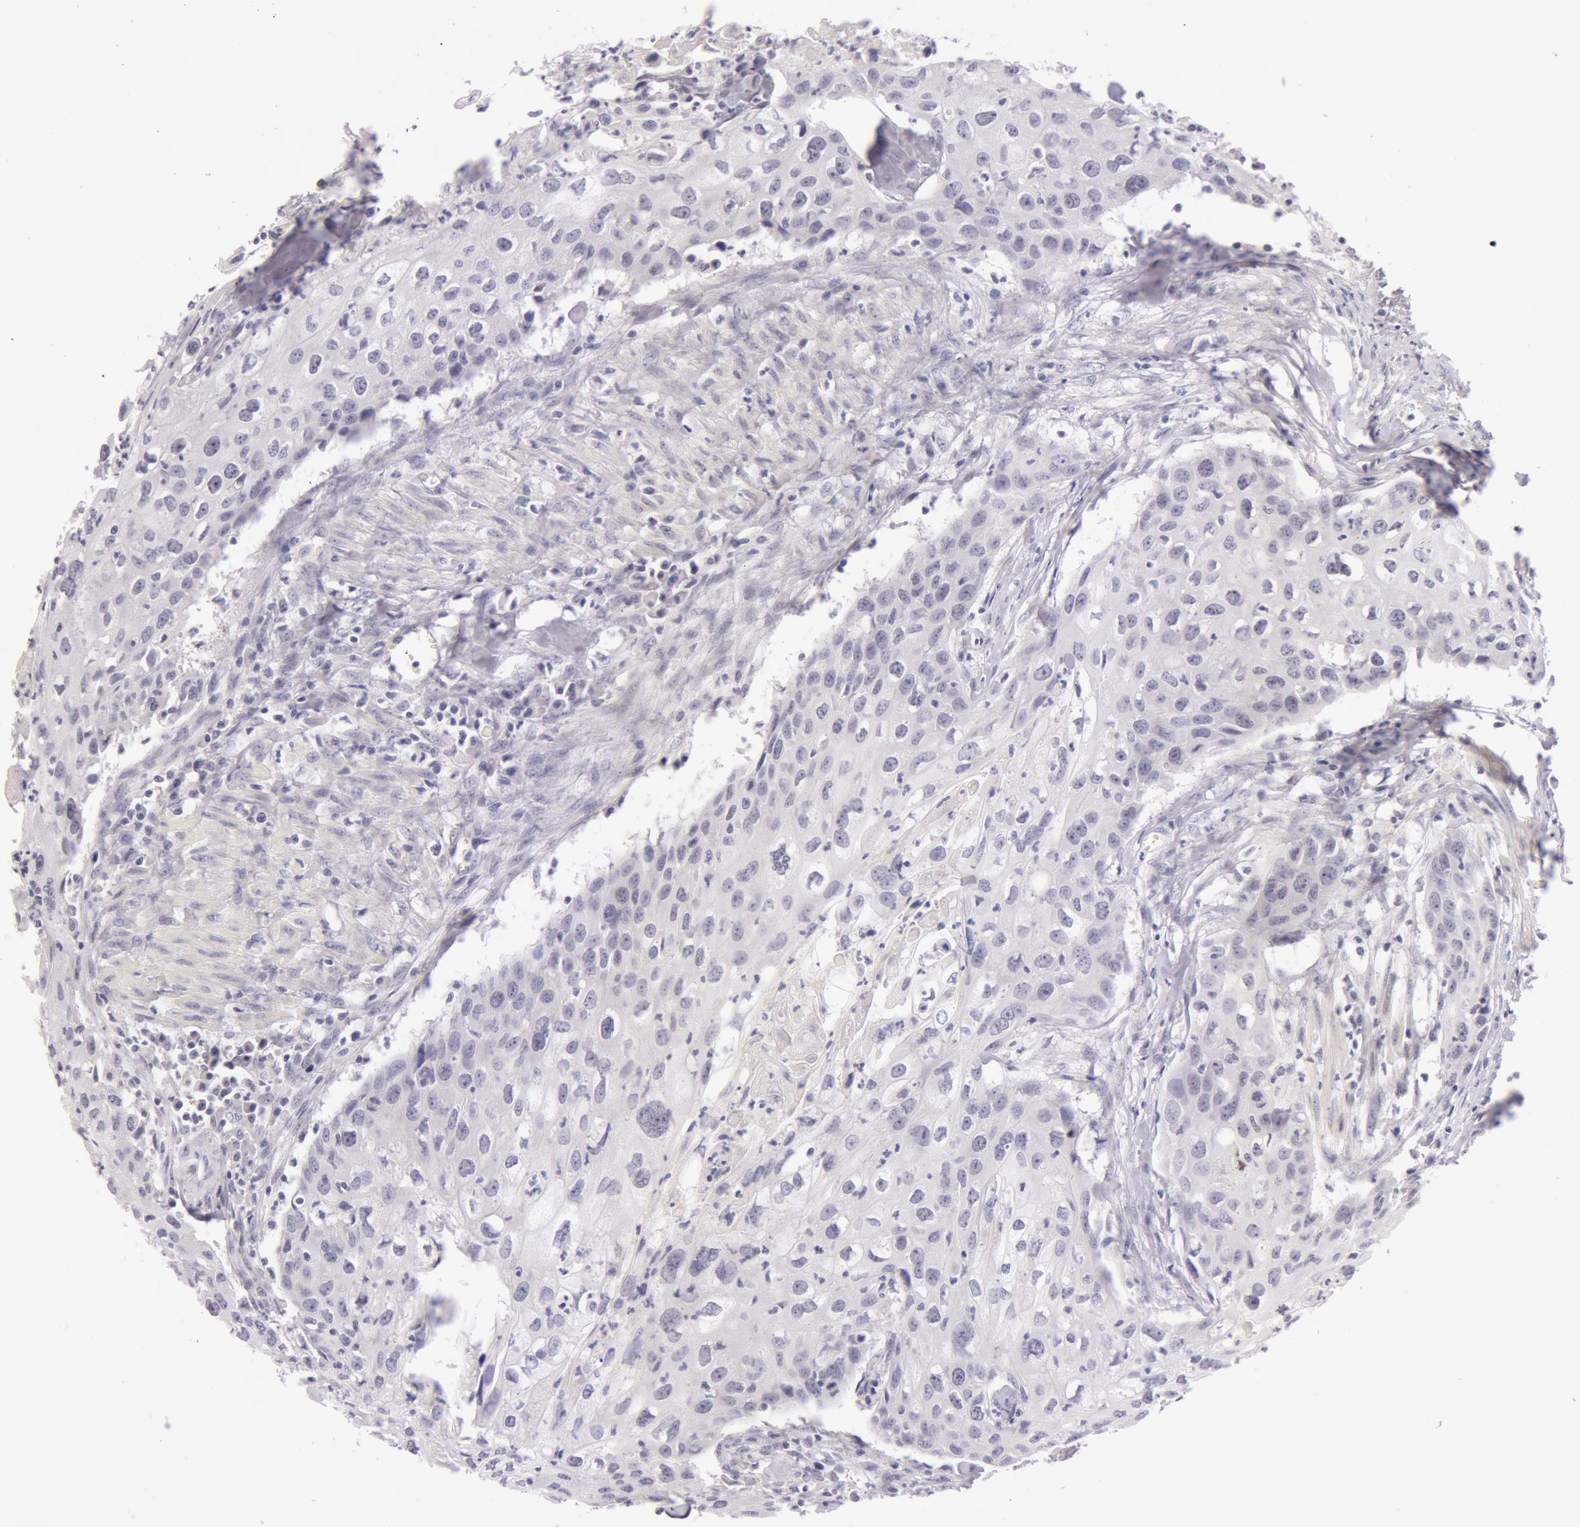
{"staining": {"intensity": "negative", "quantity": "none", "location": "none"}, "tissue": "urothelial cancer", "cell_type": "Tumor cells", "image_type": "cancer", "snomed": [{"axis": "morphology", "description": "Urothelial carcinoma, High grade"}, {"axis": "topography", "description": "Urinary bladder"}], "caption": "DAB immunohistochemical staining of urothelial carcinoma (high-grade) reveals no significant staining in tumor cells. (Brightfield microscopy of DAB (3,3'-diaminobenzidine) IHC at high magnification).", "gene": "RBMY1F", "patient": {"sex": "male", "age": 54}}